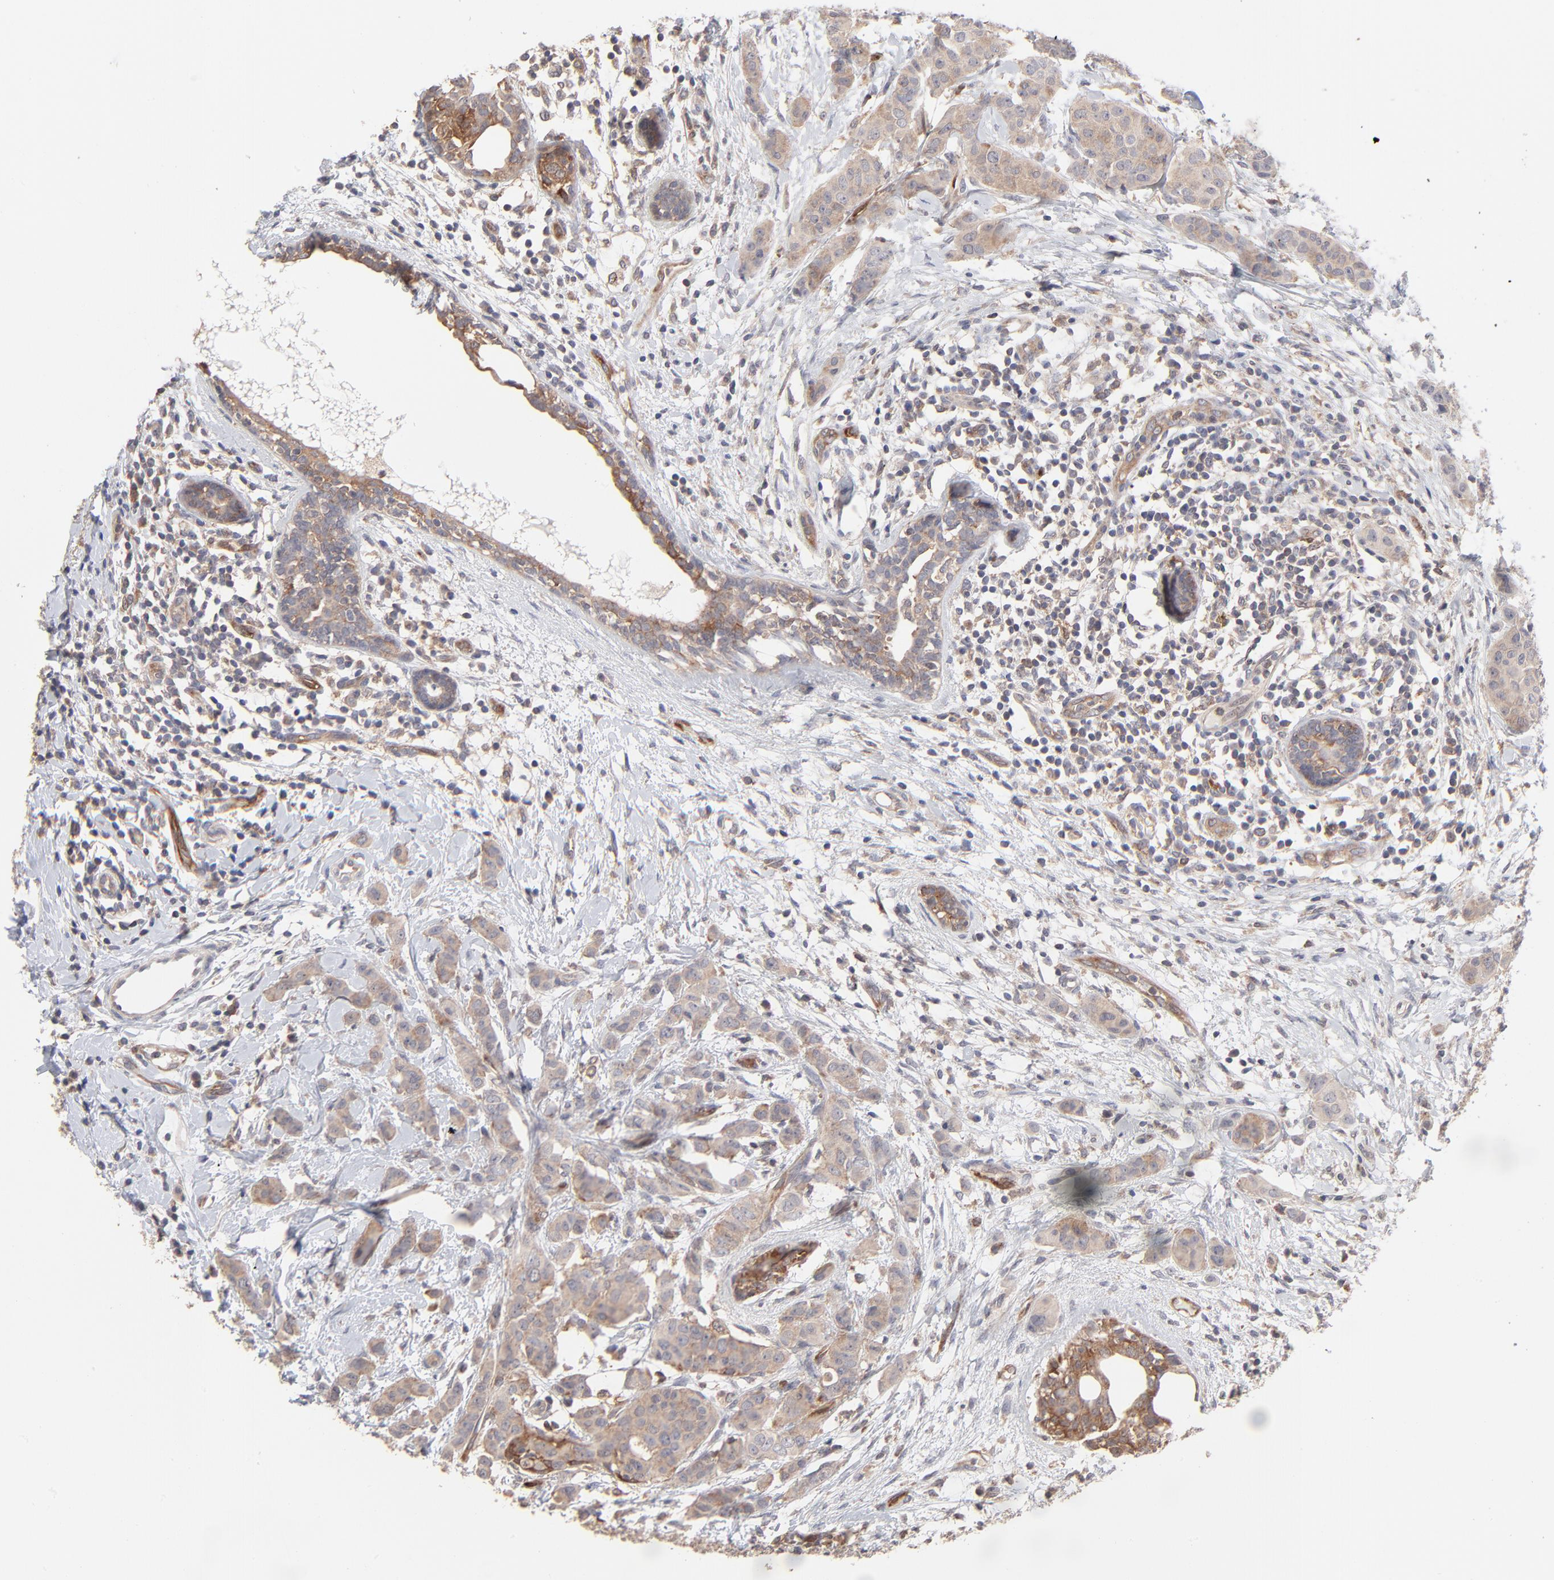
{"staining": {"intensity": "weak", "quantity": ">75%", "location": "cytoplasmic/membranous"}, "tissue": "breast cancer", "cell_type": "Tumor cells", "image_type": "cancer", "snomed": [{"axis": "morphology", "description": "Duct carcinoma"}, {"axis": "topography", "description": "Breast"}], "caption": "Immunohistochemistry of breast cancer (invasive ductal carcinoma) exhibits low levels of weak cytoplasmic/membranous positivity in approximately >75% of tumor cells. Nuclei are stained in blue.", "gene": "IVNS1ABP", "patient": {"sex": "female", "age": 40}}